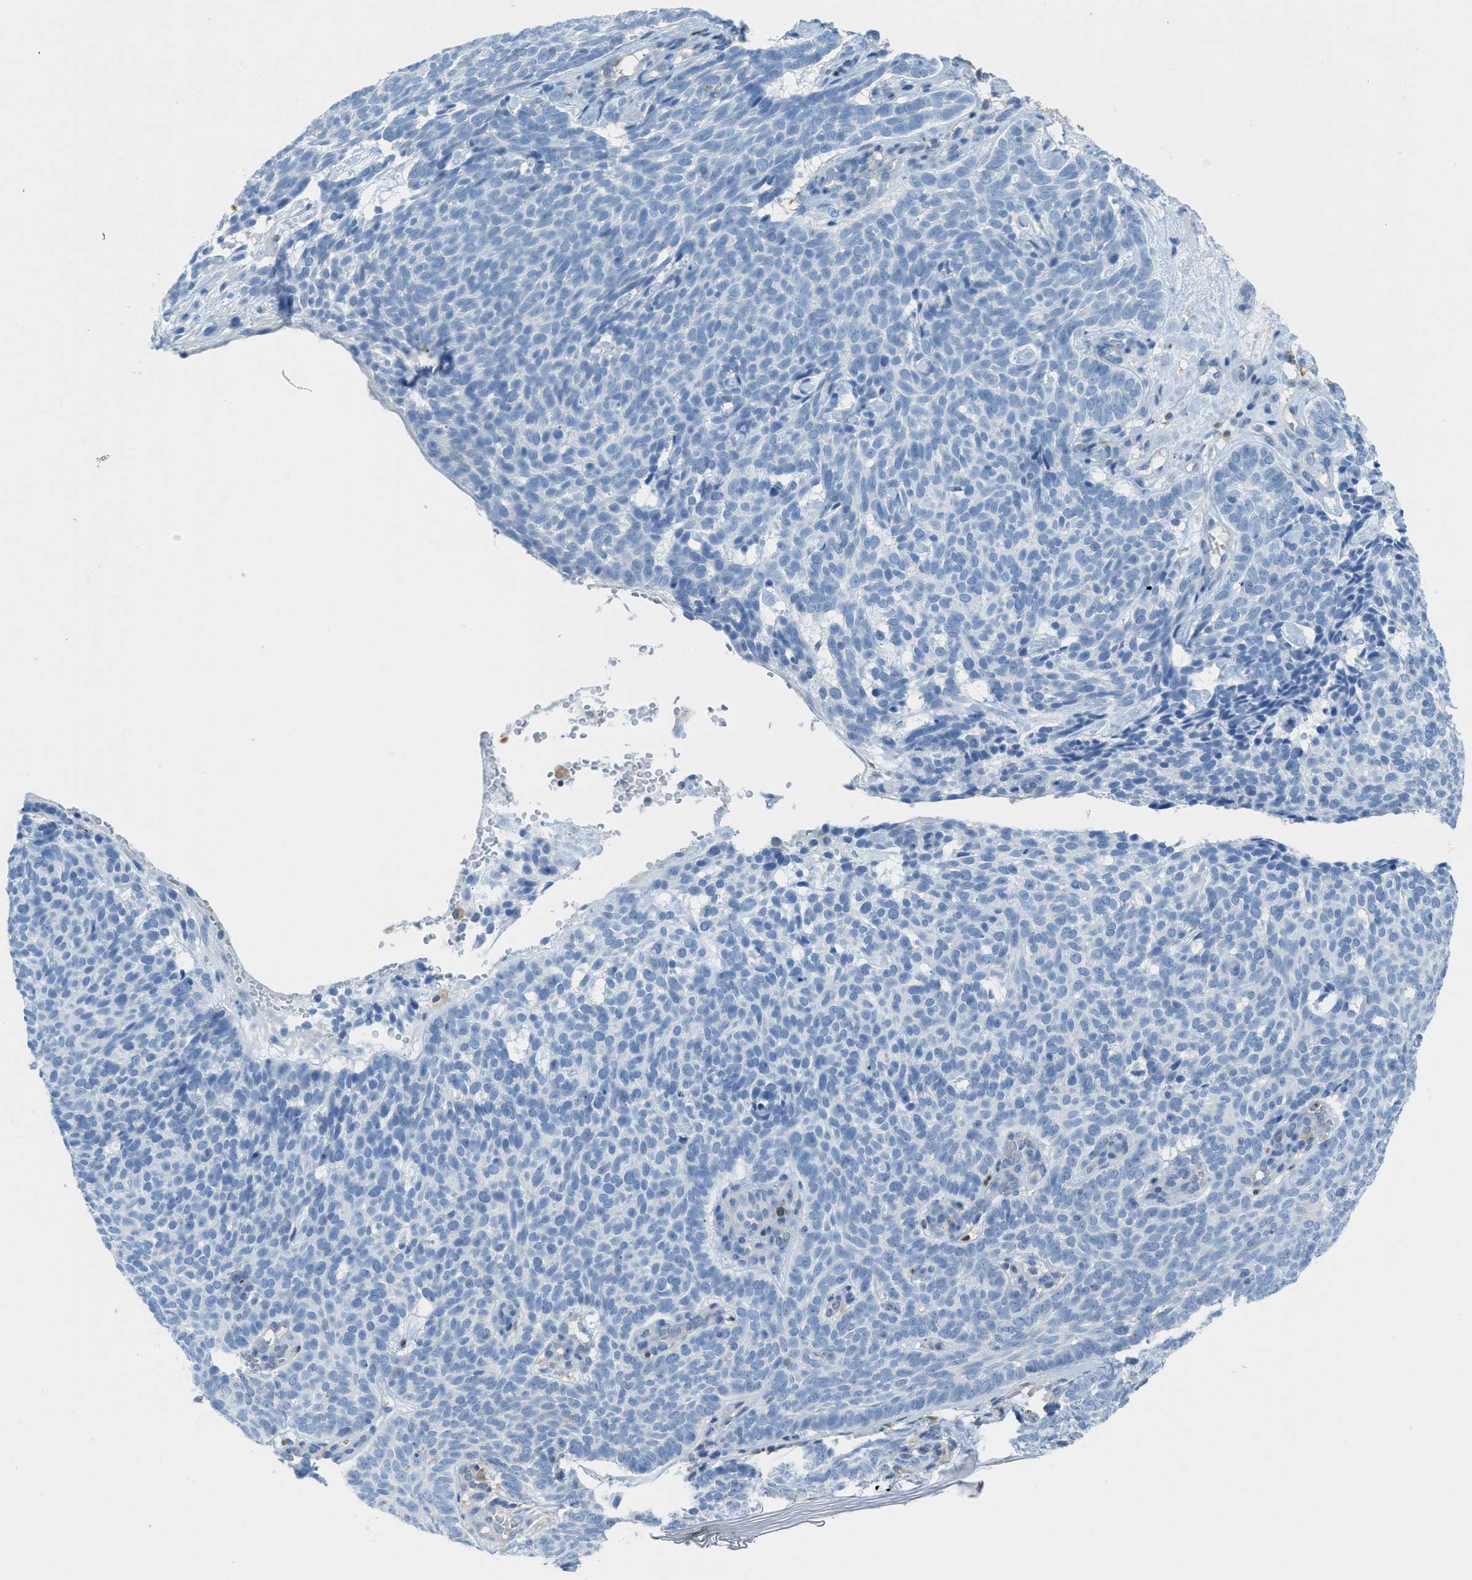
{"staining": {"intensity": "negative", "quantity": "none", "location": "none"}, "tissue": "skin cancer", "cell_type": "Tumor cells", "image_type": "cancer", "snomed": [{"axis": "morphology", "description": "Basal cell carcinoma"}, {"axis": "topography", "description": "Skin"}], "caption": "A histopathology image of human basal cell carcinoma (skin) is negative for staining in tumor cells.", "gene": "SERPINB1", "patient": {"sex": "male", "age": 61}}